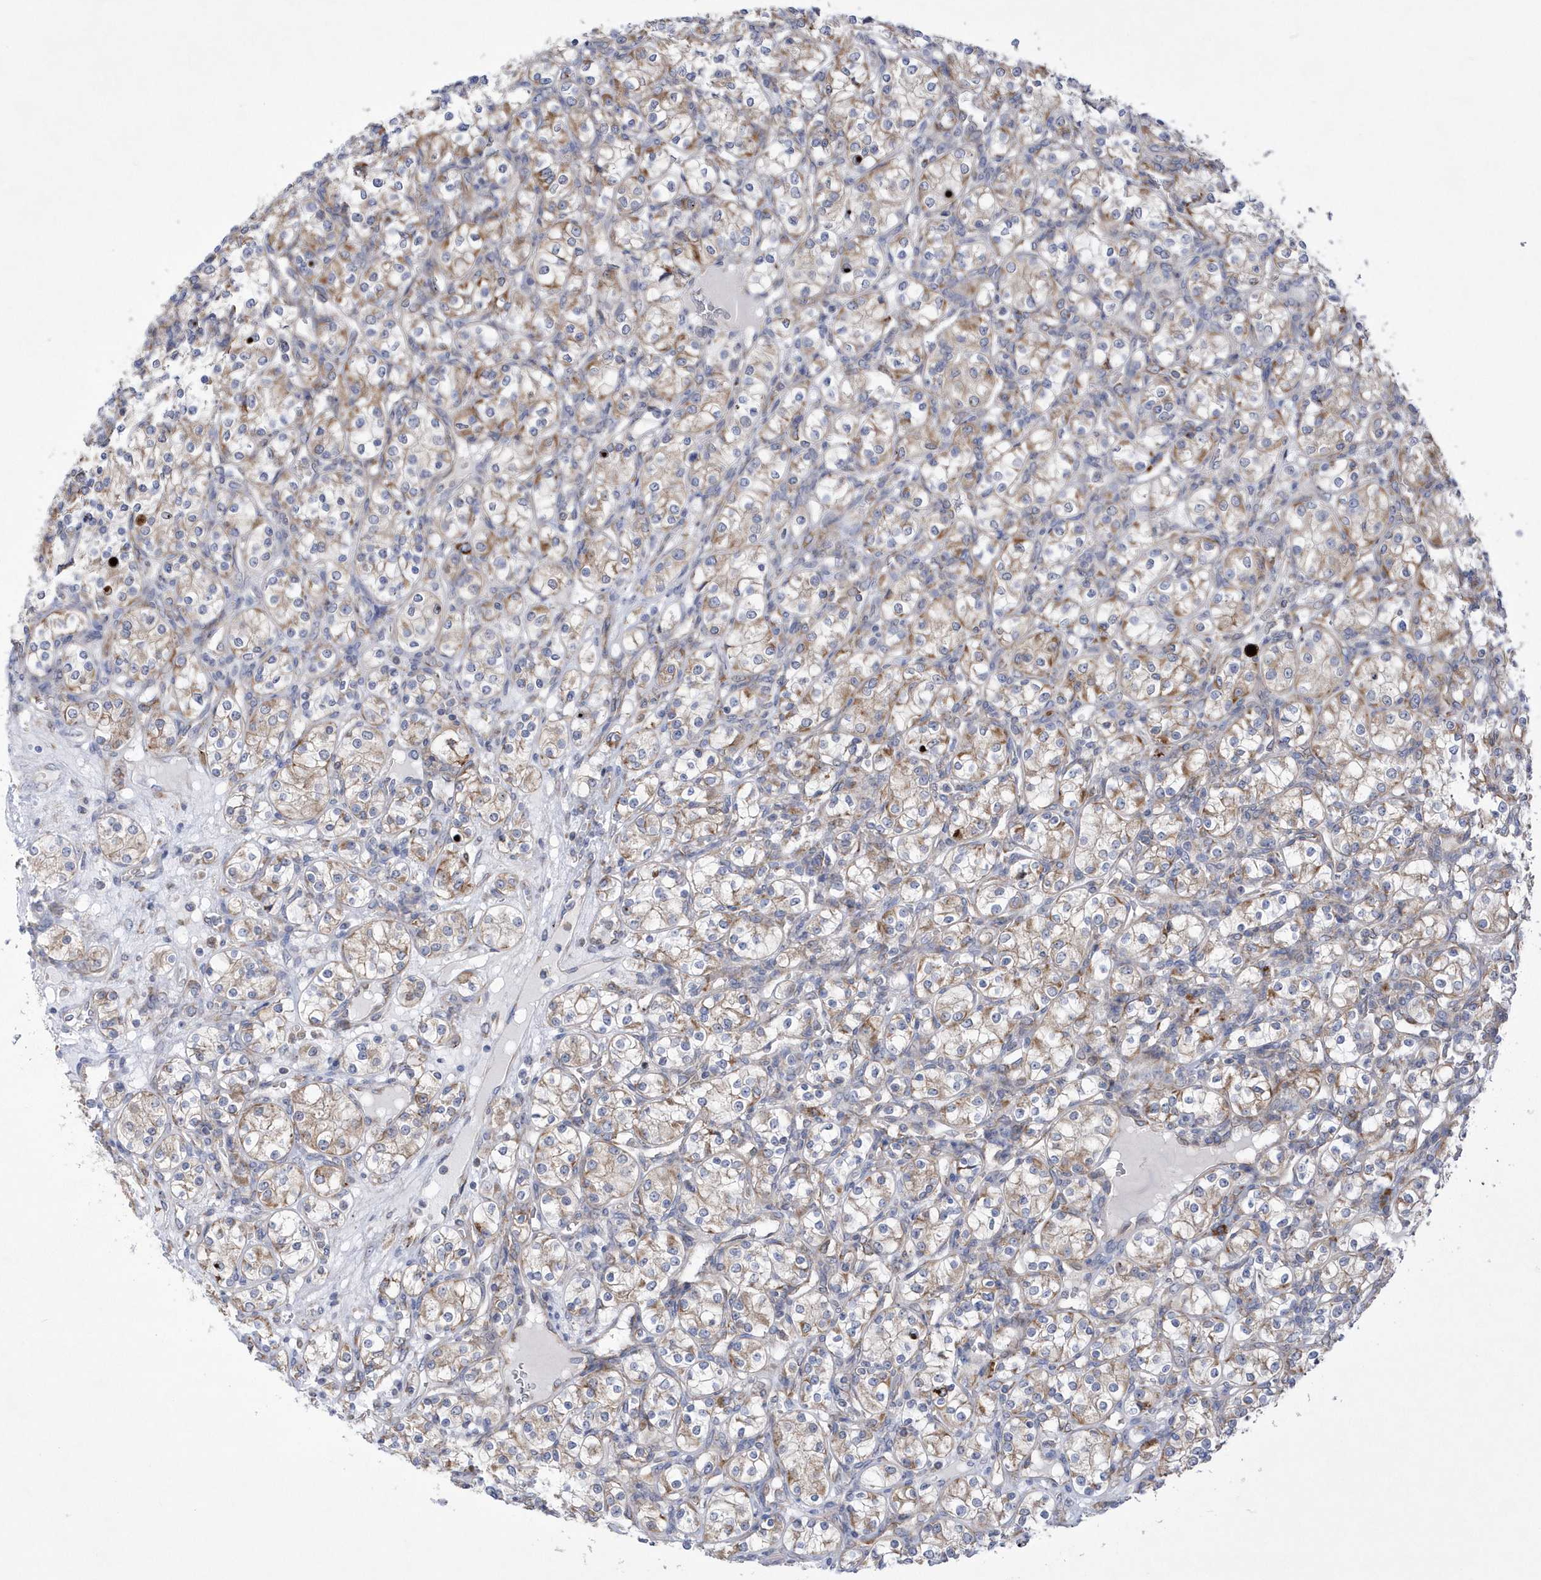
{"staining": {"intensity": "moderate", "quantity": "25%-75%", "location": "cytoplasmic/membranous"}, "tissue": "renal cancer", "cell_type": "Tumor cells", "image_type": "cancer", "snomed": [{"axis": "morphology", "description": "Adenocarcinoma, NOS"}, {"axis": "topography", "description": "Kidney"}], "caption": "High-magnification brightfield microscopy of adenocarcinoma (renal) stained with DAB (brown) and counterstained with hematoxylin (blue). tumor cells exhibit moderate cytoplasmic/membranous positivity is identified in approximately25%-75% of cells.", "gene": "MED31", "patient": {"sex": "male", "age": 77}}